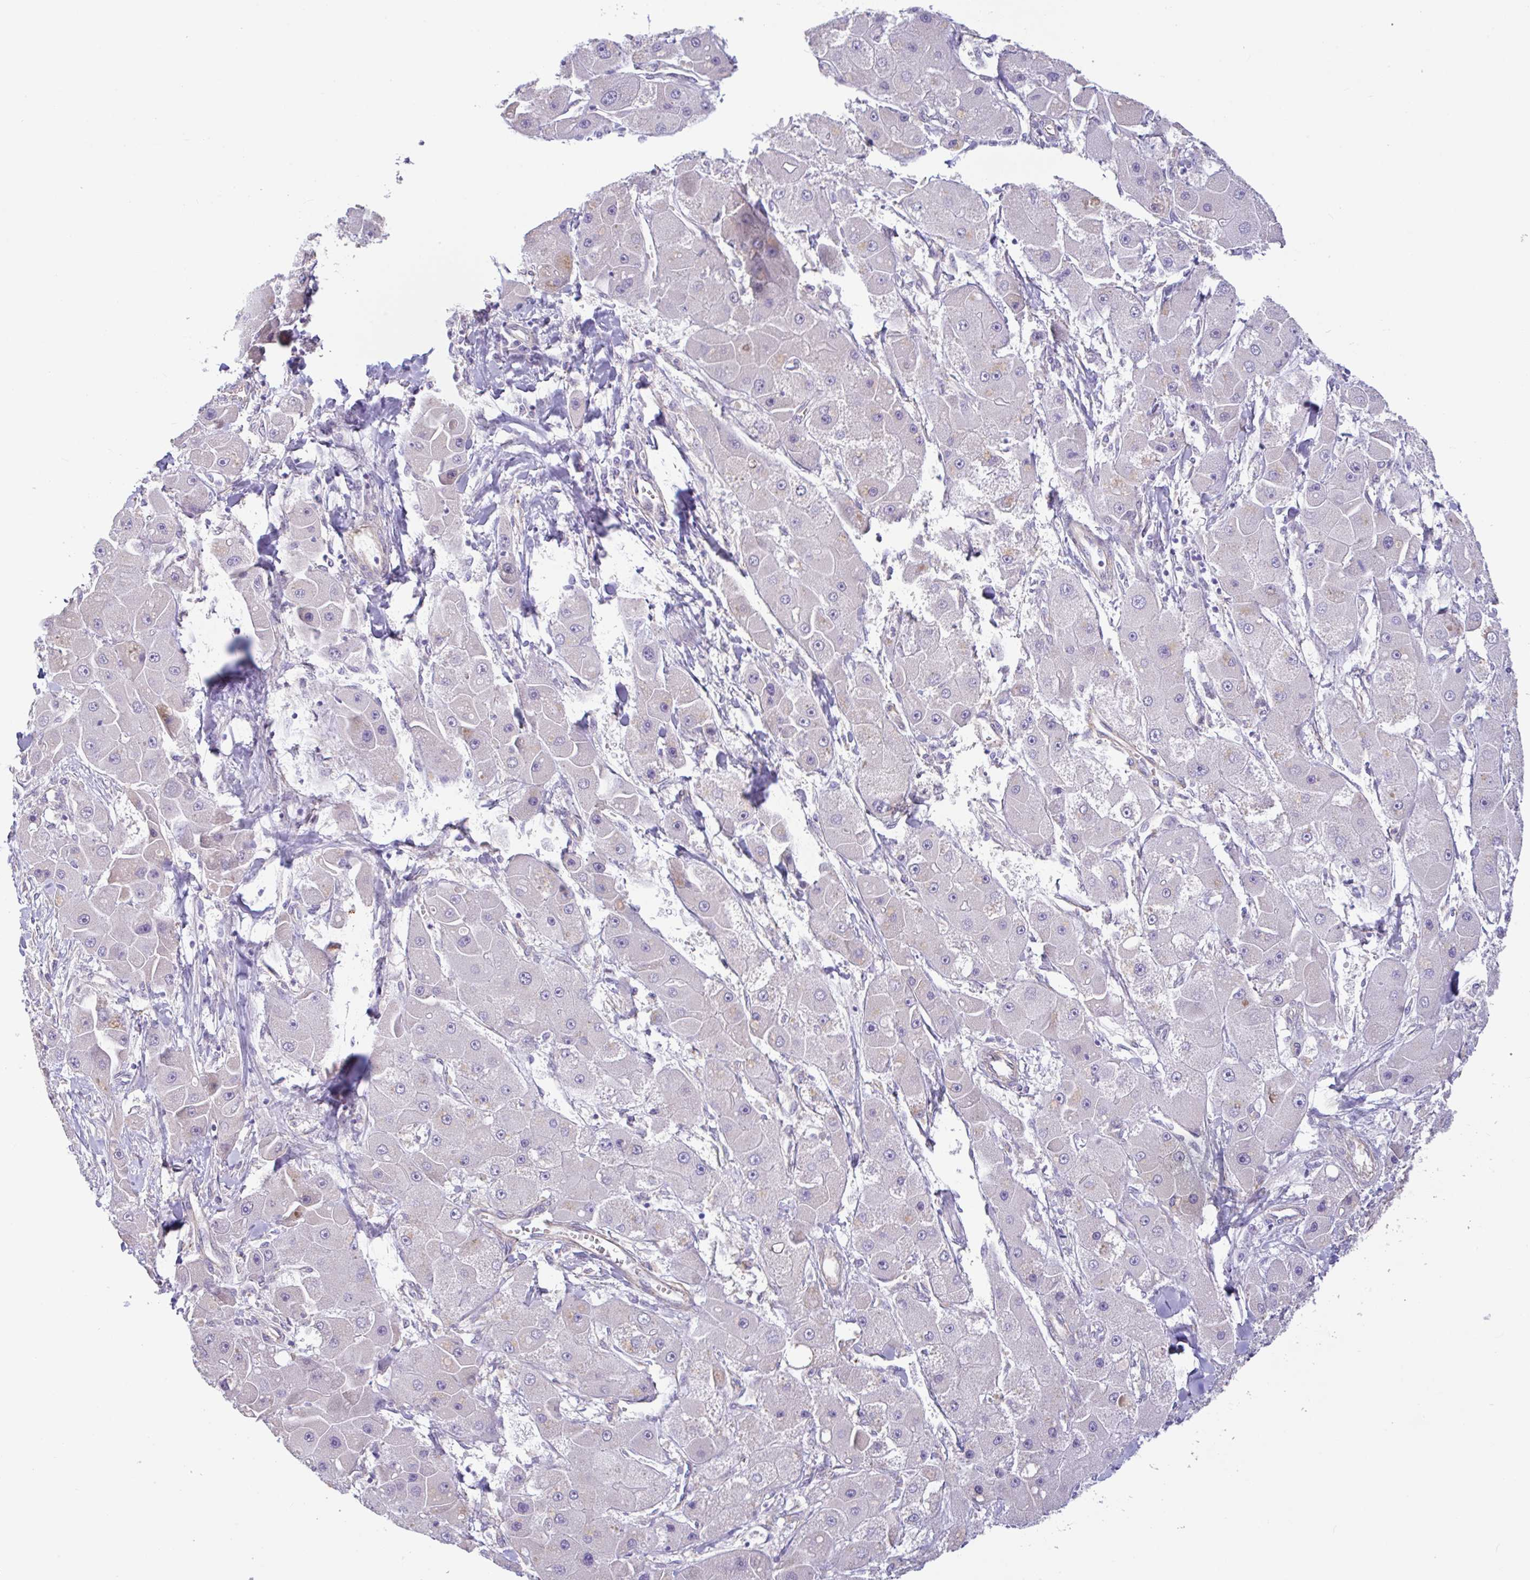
{"staining": {"intensity": "negative", "quantity": "none", "location": "none"}, "tissue": "liver cancer", "cell_type": "Tumor cells", "image_type": "cancer", "snomed": [{"axis": "morphology", "description": "Carcinoma, Hepatocellular, NOS"}, {"axis": "topography", "description": "Liver"}], "caption": "The IHC image has no significant staining in tumor cells of hepatocellular carcinoma (liver) tissue.", "gene": "PLCD4", "patient": {"sex": "male", "age": 24}}